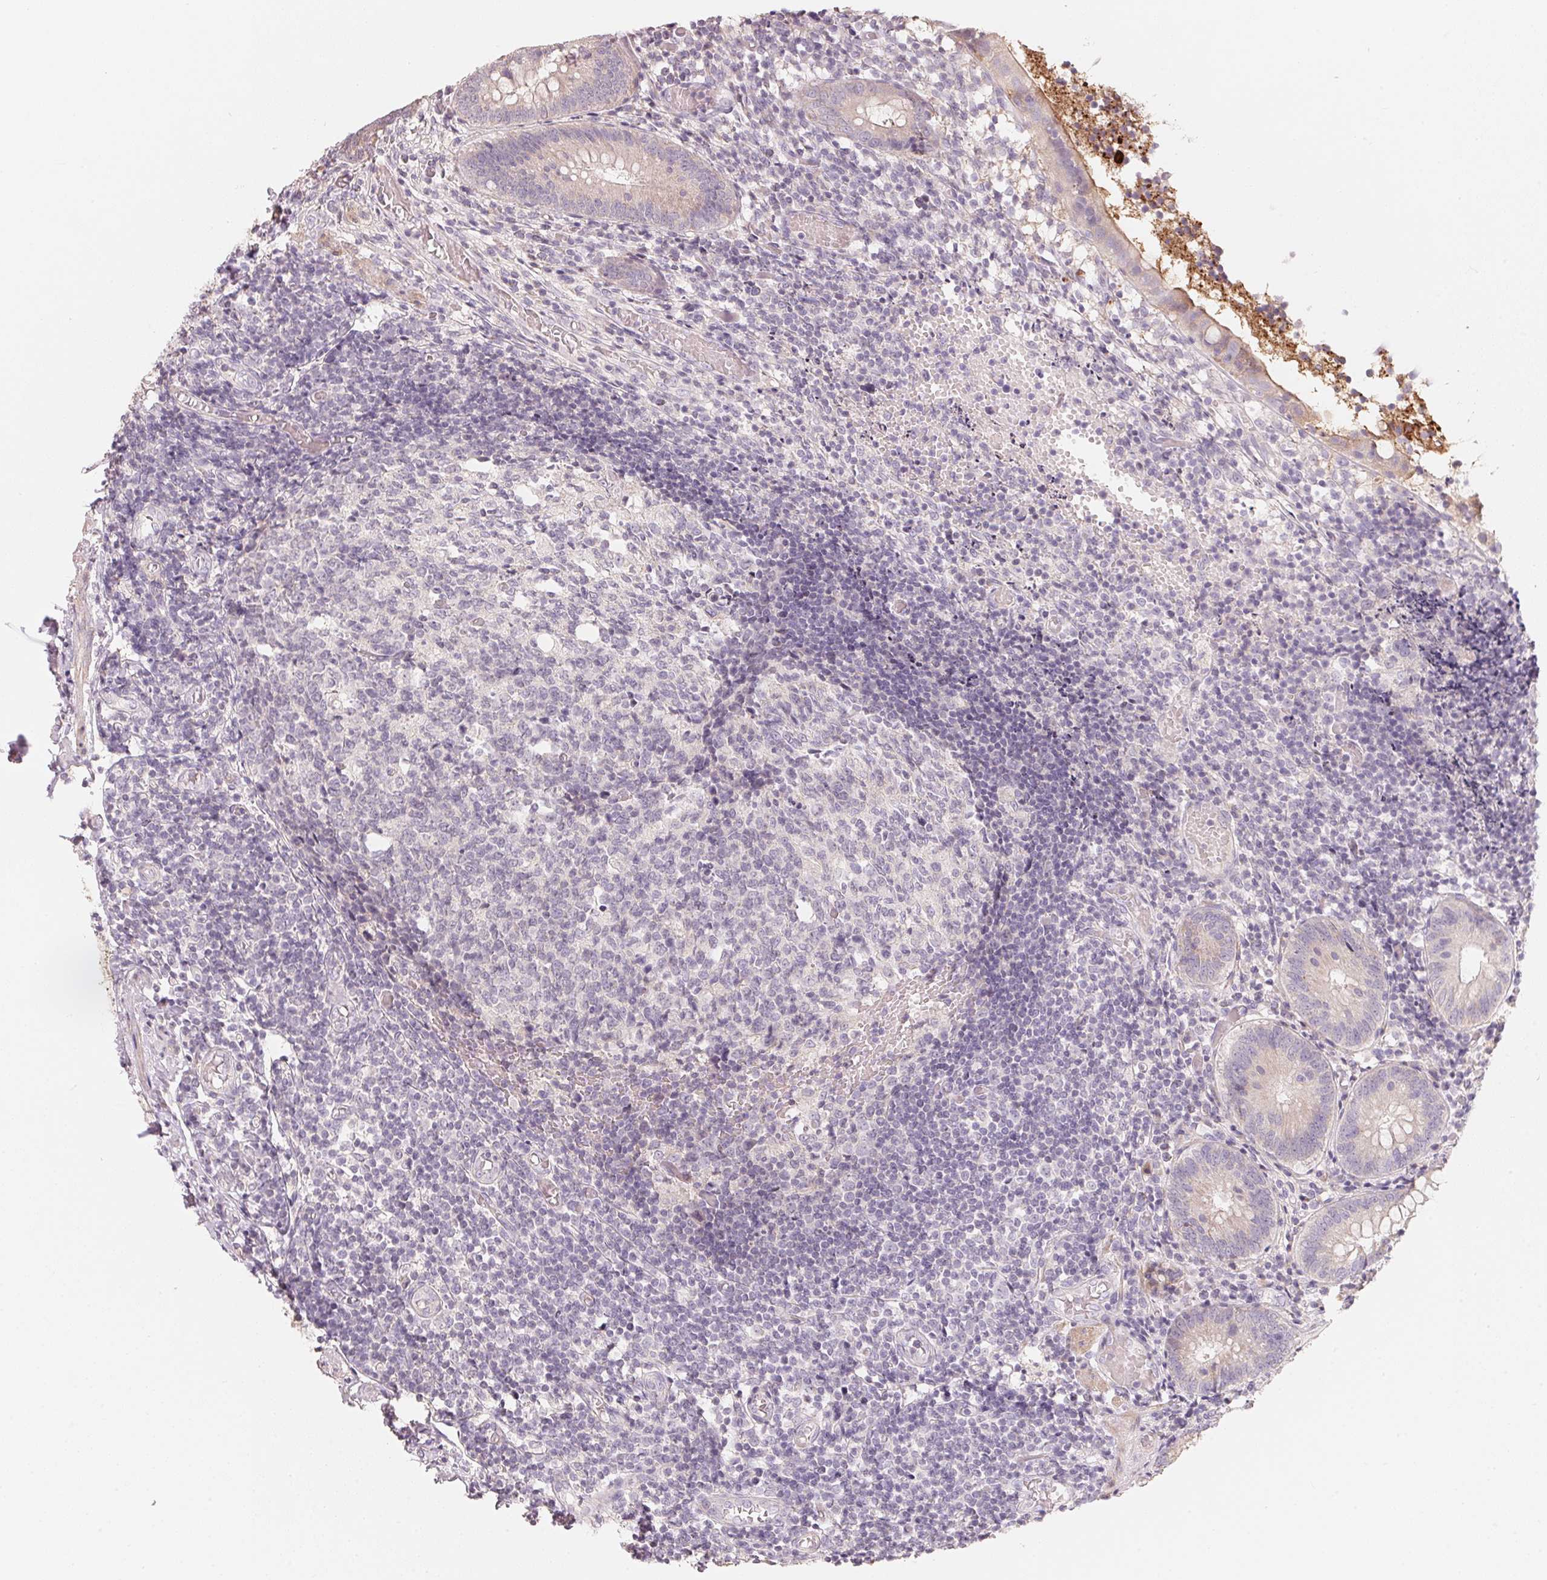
{"staining": {"intensity": "weak", "quantity": "25%-75%", "location": "cytoplasmic/membranous"}, "tissue": "appendix", "cell_type": "Glandular cells", "image_type": "normal", "snomed": [{"axis": "morphology", "description": "Normal tissue, NOS"}, {"axis": "topography", "description": "Appendix"}], "caption": "Protein expression analysis of normal appendix exhibits weak cytoplasmic/membranous staining in about 25%-75% of glandular cells.", "gene": "TP53AIP1", "patient": {"sex": "female", "age": 32}}